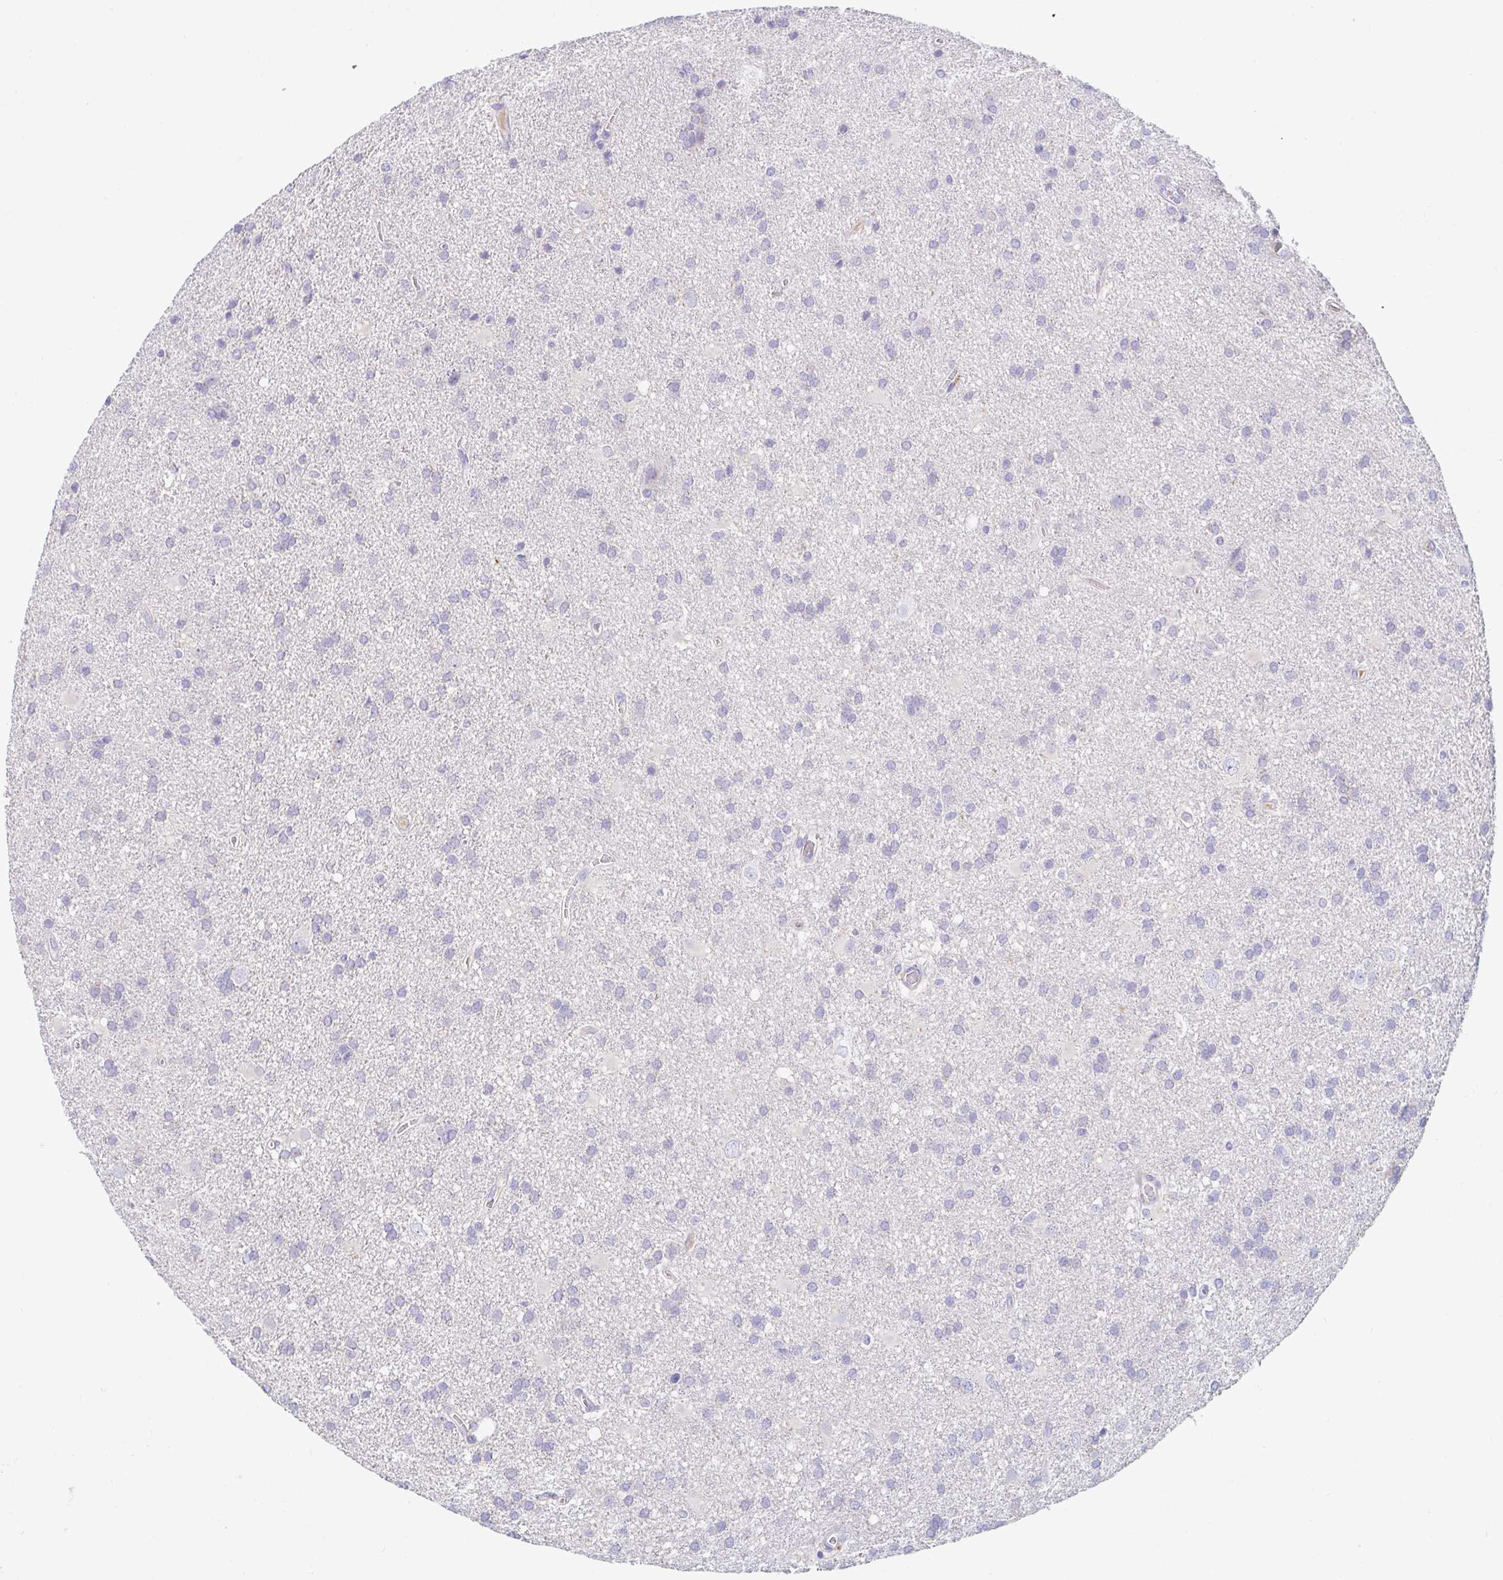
{"staining": {"intensity": "negative", "quantity": "none", "location": "none"}, "tissue": "glioma", "cell_type": "Tumor cells", "image_type": "cancer", "snomed": [{"axis": "morphology", "description": "Glioma, malignant, Low grade"}, {"axis": "topography", "description": "Brain"}], "caption": "Histopathology image shows no protein staining in tumor cells of malignant glioma (low-grade) tissue.", "gene": "C4orf17", "patient": {"sex": "male", "age": 66}}